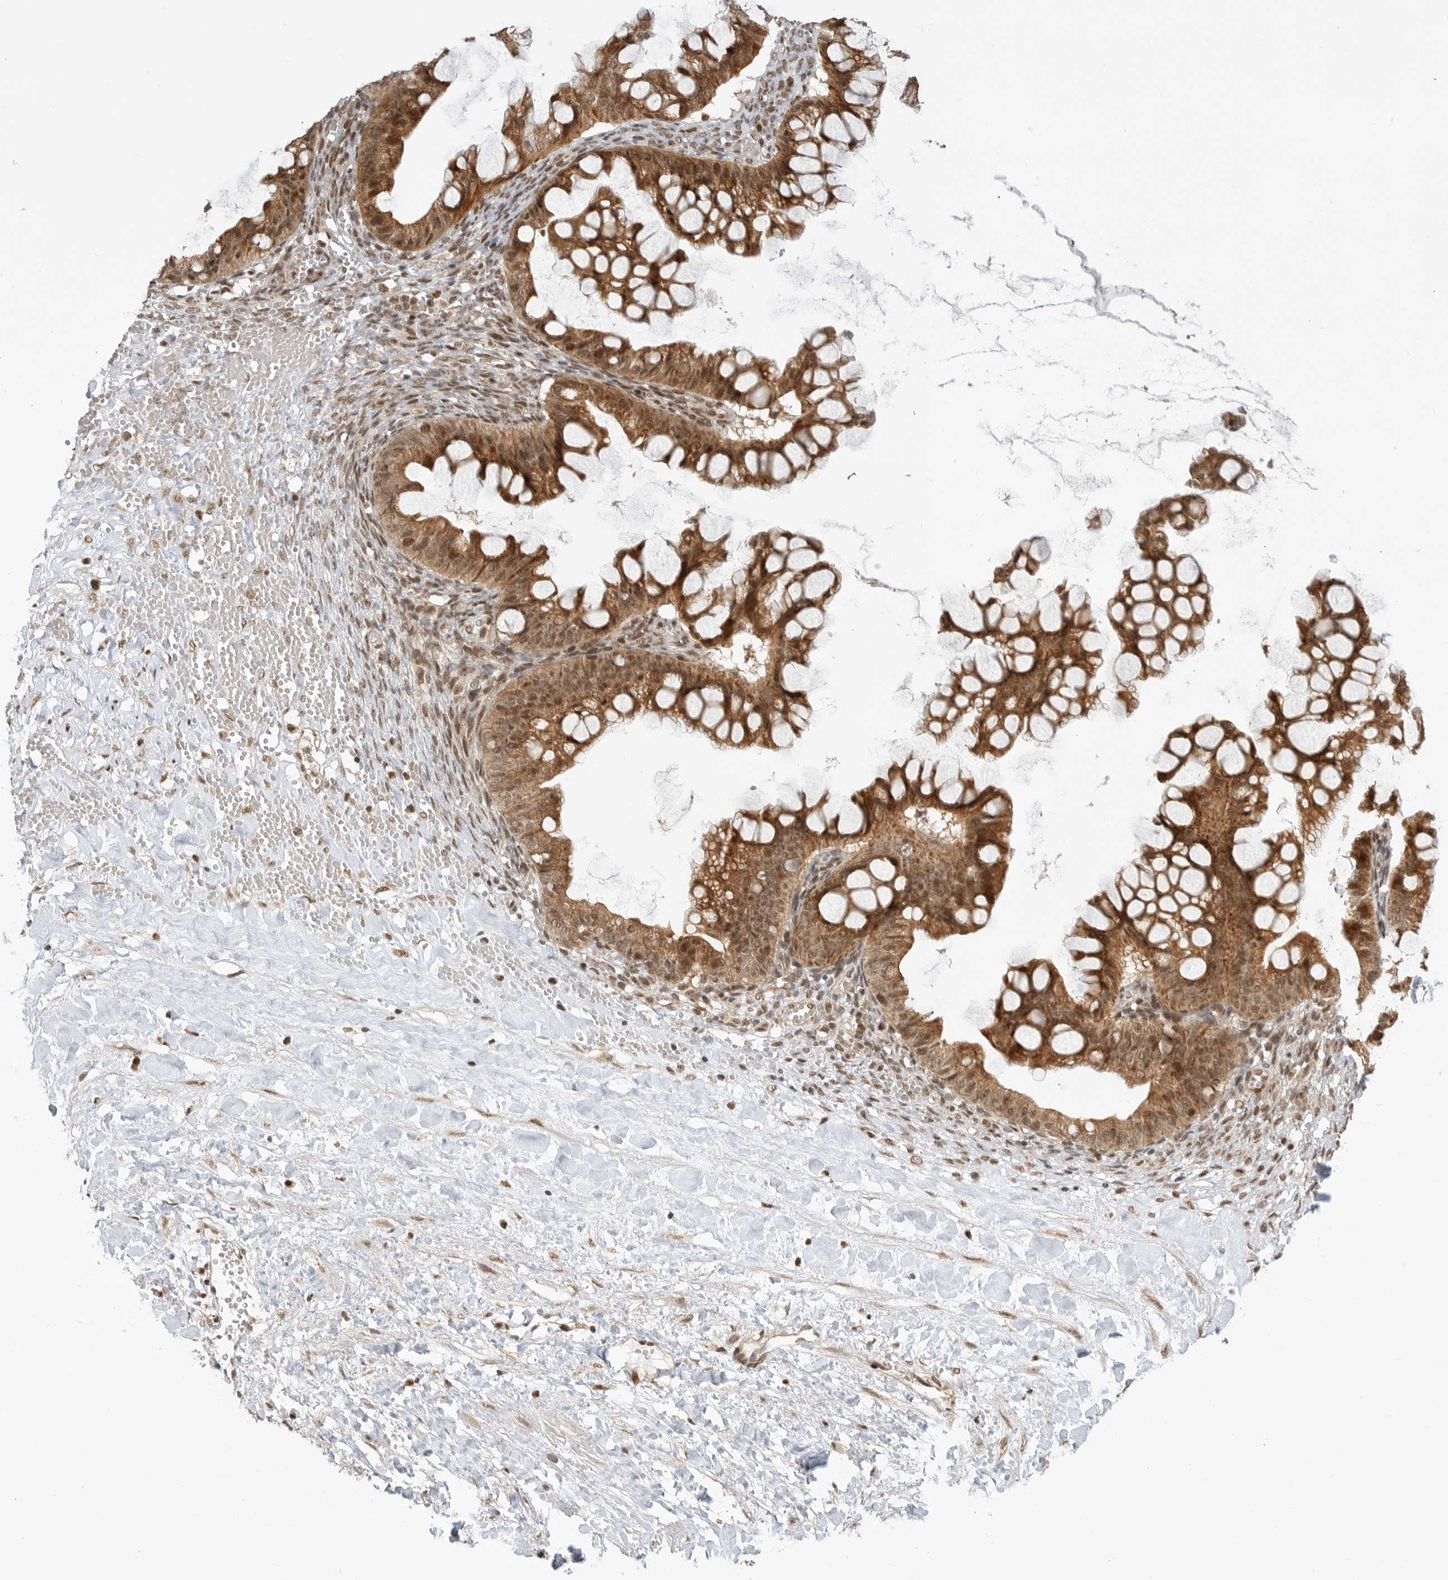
{"staining": {"intensity": "moderate", "quantity": ">75%", "location": "cytoplasmic/membranous"}, "tissue": "ovarian cancer", "cell_type": "Tumor cells", "image_type": "cancer", "snomed": [{"axis": "morphology", "description": "Cystadenocarcinoma, mucinous, NOS"}, {"axis": "topography", "description": "Ovary"}], "caption": "Protein staining exhibits moderate cytoplasmic/membranous expression in approximately >75% of tumor cells in ovarian cancer.", "gene": "ALKAL1", "patient": {"sex": "female", "age": 73}}